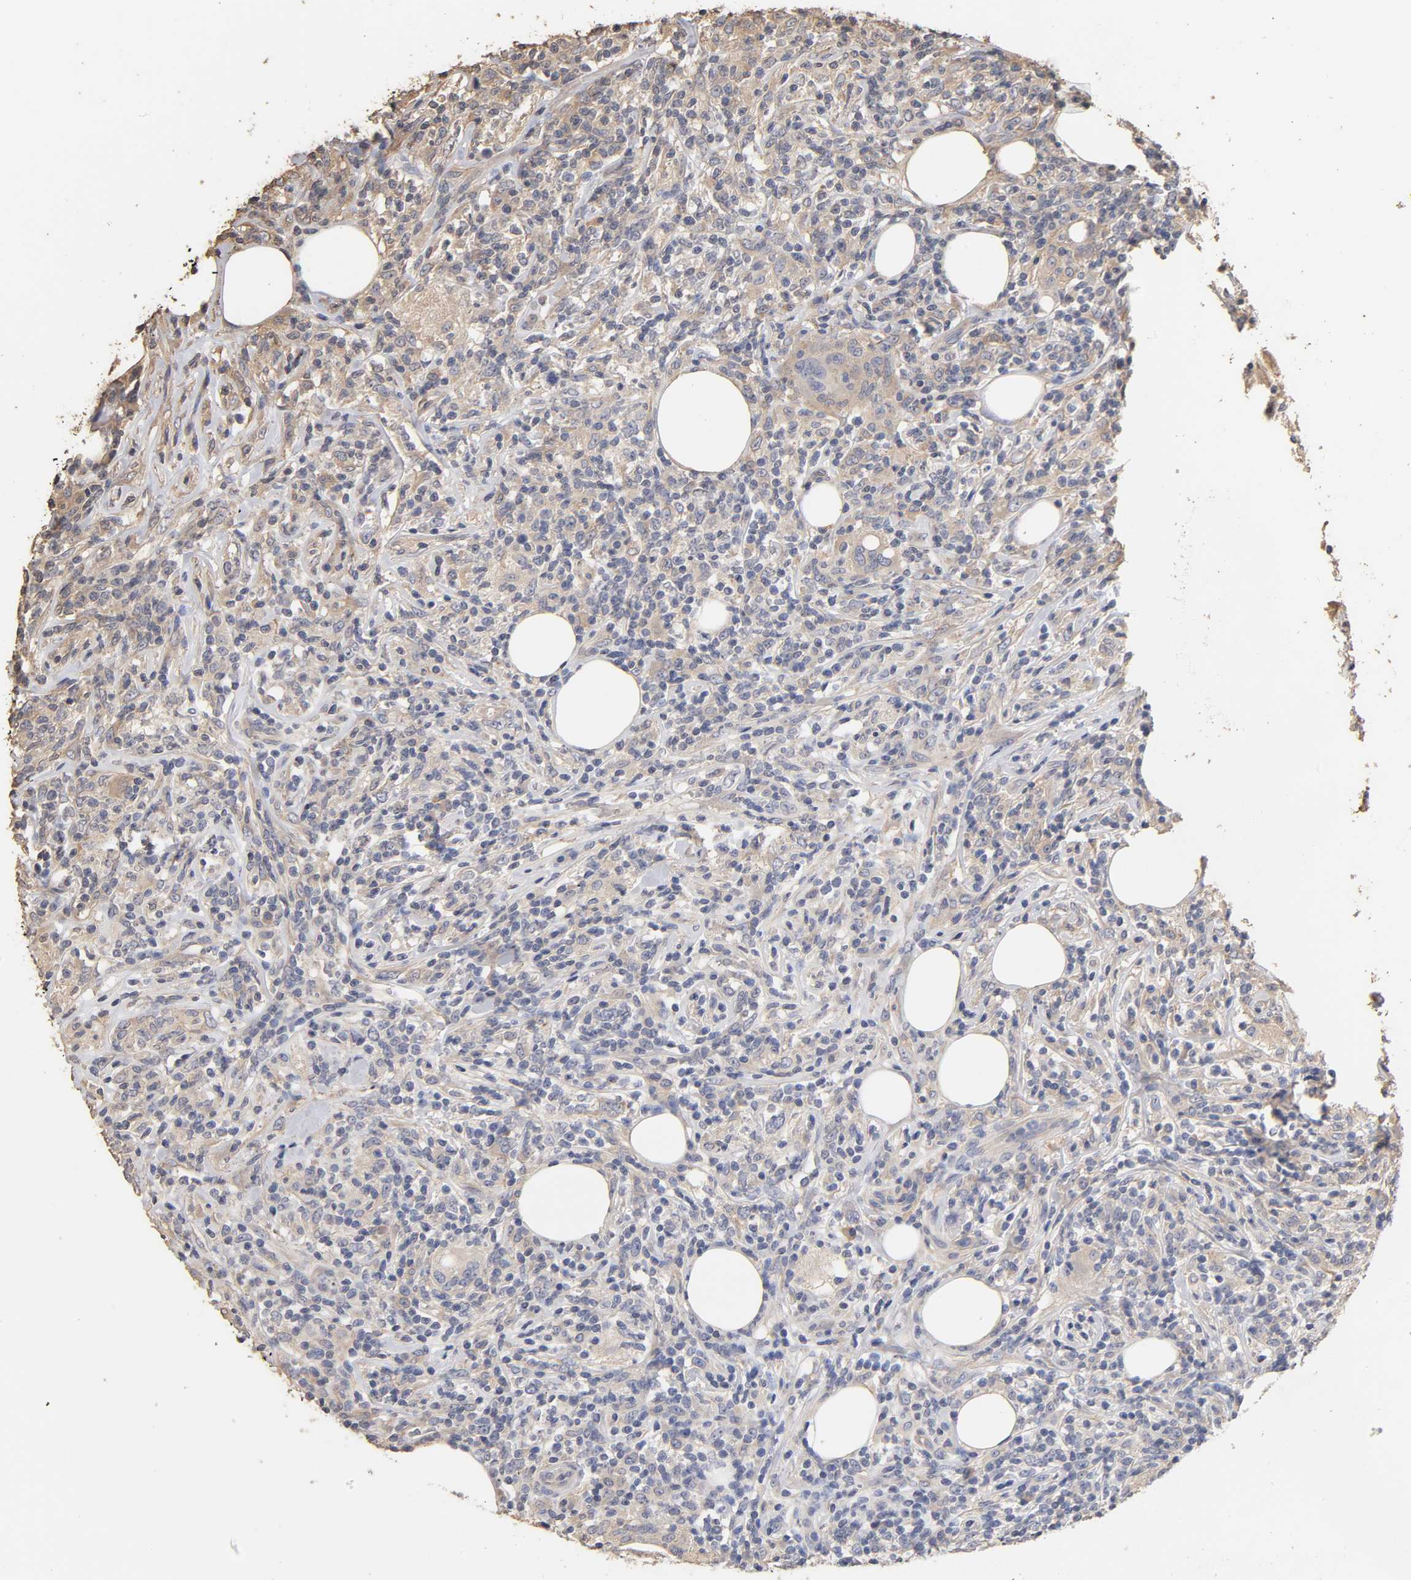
{"staining": {"intensity": "negative", "quantity": "none", "location": "none"}, "tissue": "lymphoma", "cell_type": "Tumor cells", "image_type": "cancer", "snomed": [{"axis": "morphology", "description": "Malignant lymphoma, non-Hodgkin's type, High grade"}, {"axis": "topography", "description": "Lymph node"}], "caption": "There is no significant expression in tumor cells of malignant lymphoma, non-Hodgkin's type (high-grade).", "gene": "VSIG4", "patient": {"sex": "female", "age": 84}}